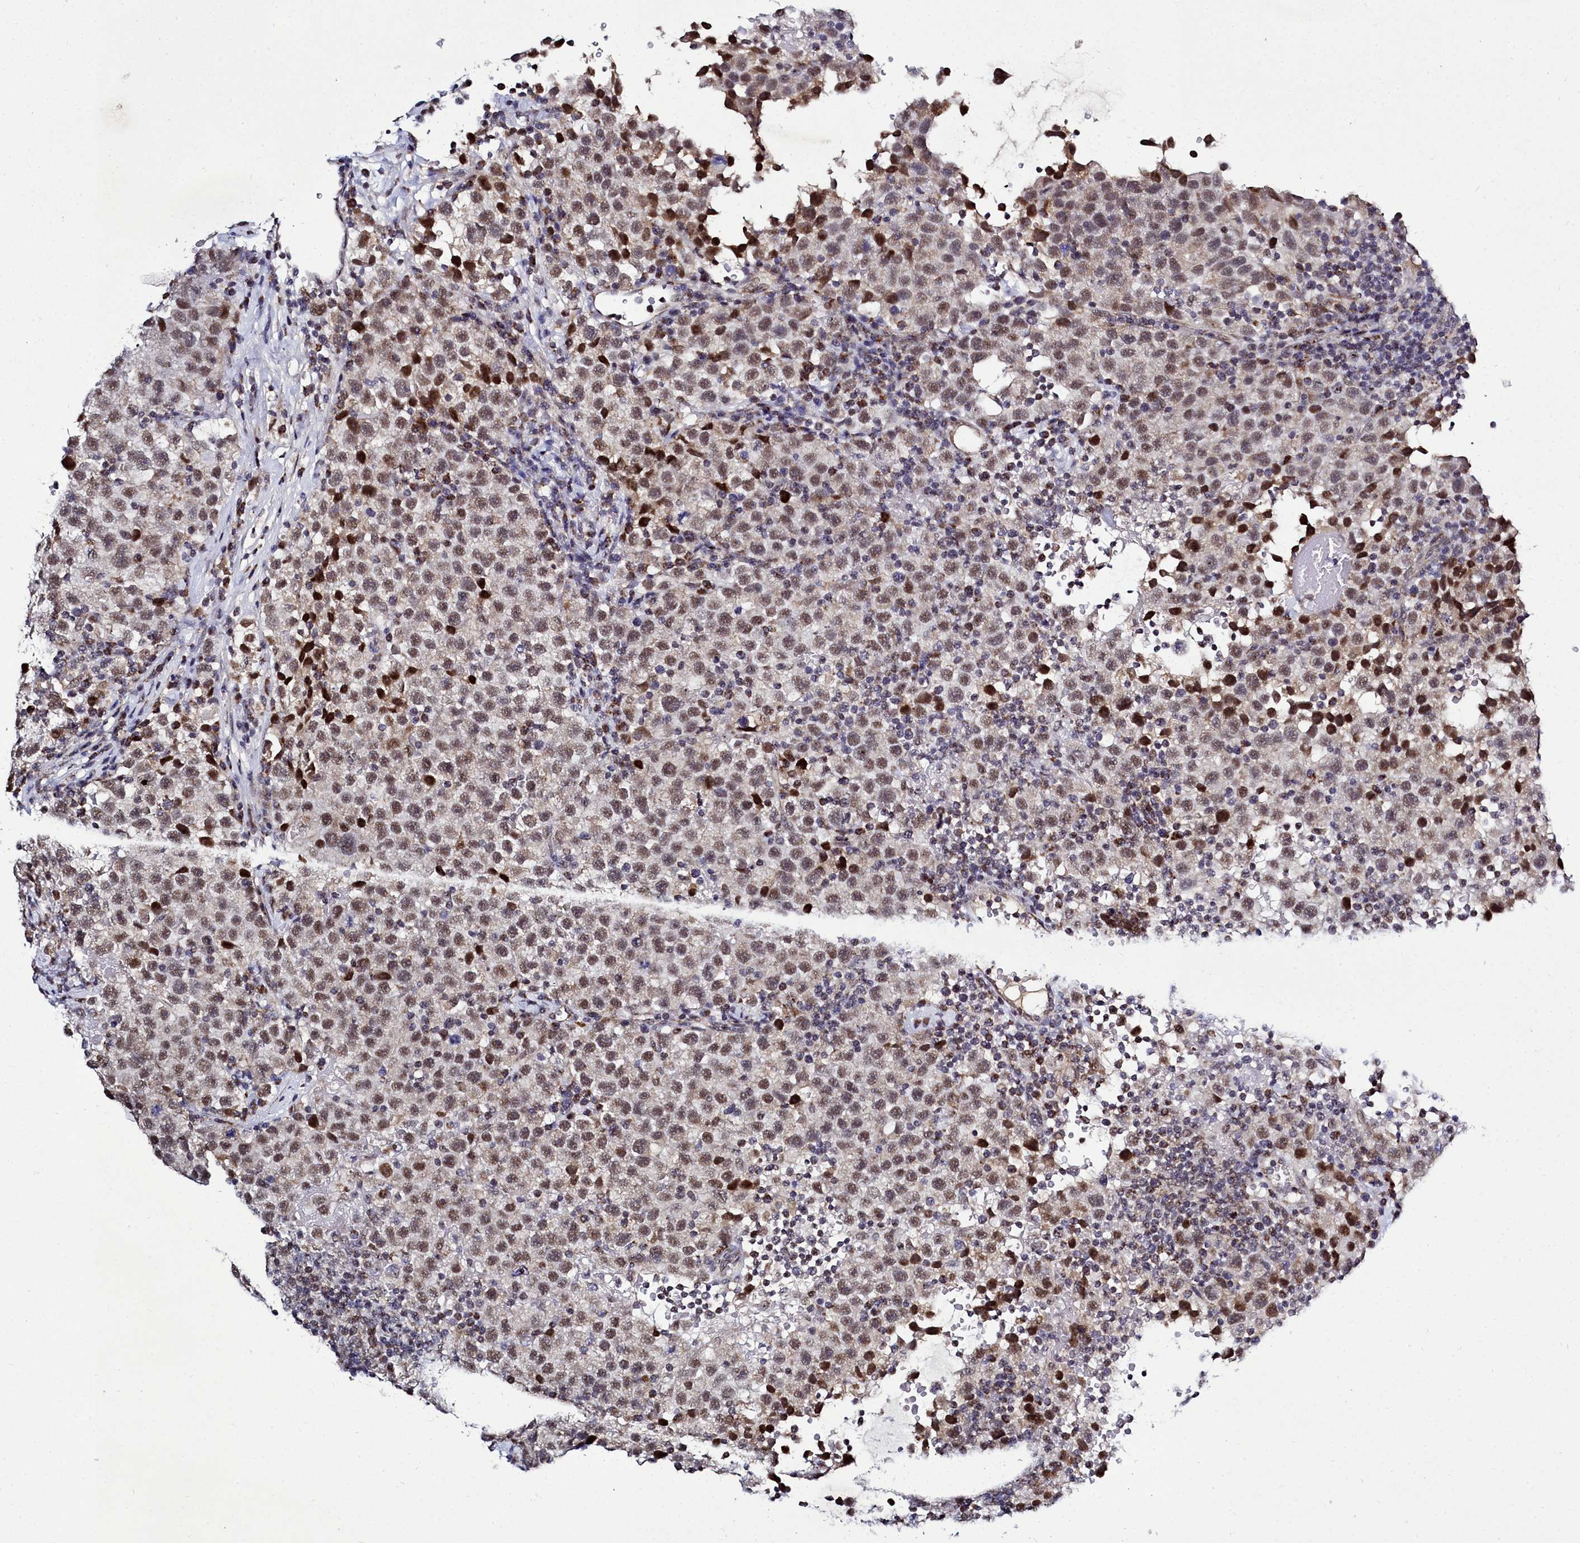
{"staining": {"intensity": "moderate", "quantity": ">75%", "location": "nuclear"}, "tissue": "testis cancer", "cell_type": "Tumor cells", "image_type": "cancer", "snomed": [{"axis": "morphology", "description": "Seminoma, NOS"}, {"axis": "topography", "description": "Testis"}], "caption": "Approximately >75% of tumor cells in human testis seminoma display moderate nuclear protein staining as visualized by brown immunohistochemical staining.", "gene": "POM121L2", "patient": {"sex": "male", "age": 22}}